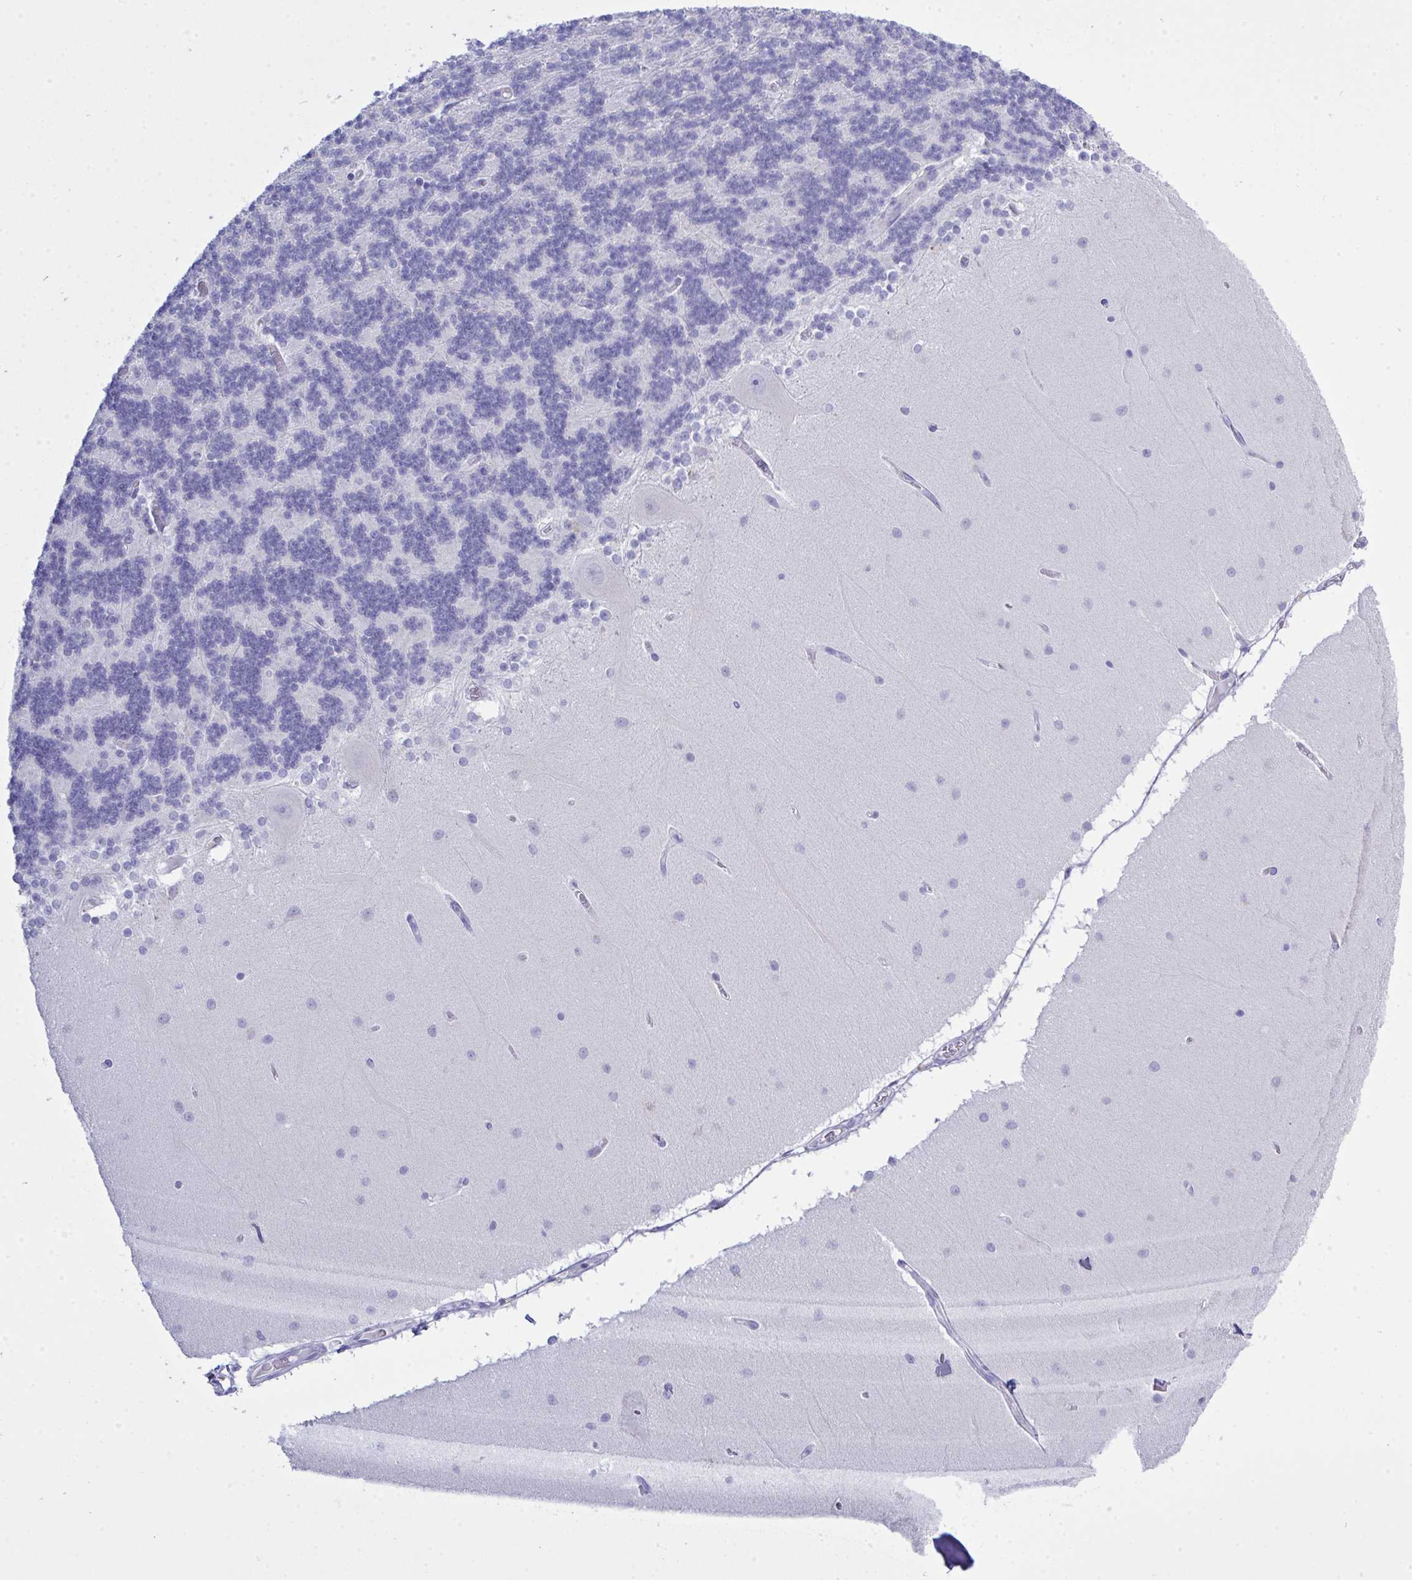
{"staining": {"intensity": "negative", "quantity": "none", "location": "none"}, "tissue": "cerebellum", "cell_type": "Cells in granular layer", "image_type": "normal", "snomed": [{"axis": "morphology", "description": "Normal tissue, NOS"}, {"axis": "topography", "description": "Cerebellum"}], "caption": "Human cerebellum stained for a protein using immunohistochemistry (IHC) shows no positivity in cells in granular layer.", "gene": "GLB1L2", "patient": {"sex": "female", "age": 54}}